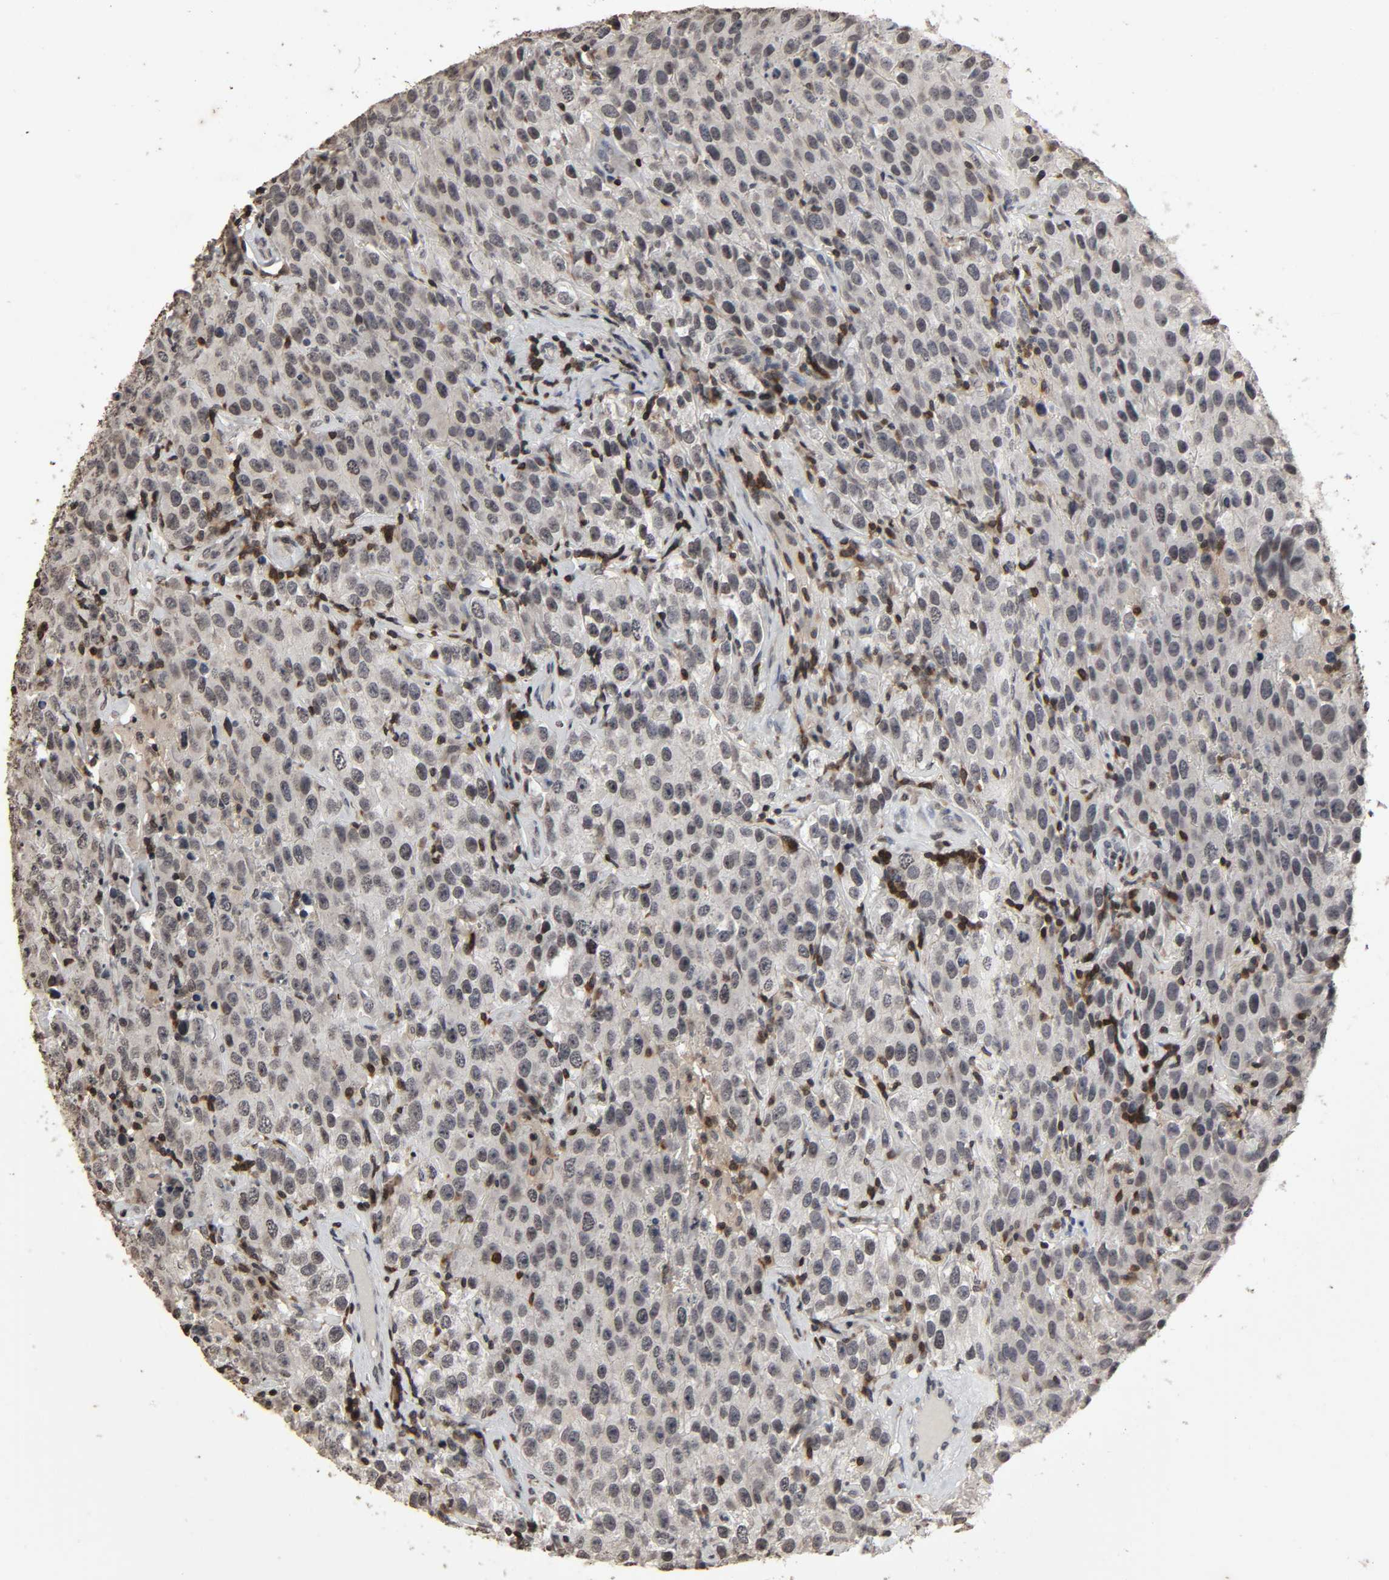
{"staining": {"intensity": "negative", "quantity": "none", "location": "none"}, "tissue": "testis cancer", "cell_type": "Tumor cells", "image_type": "cancer", "snomed": [{"axis": "morphology", "description": "Seminoma, NOS"}, {"axis": "topography", "description": "Testis"}], "caption": "Testis cancer (seminoma) was stained to show a protein in brown. There is no significant positivity in tumor cells.", "gene": "STK4", "patient": {"sex": "male", "age": 52}}